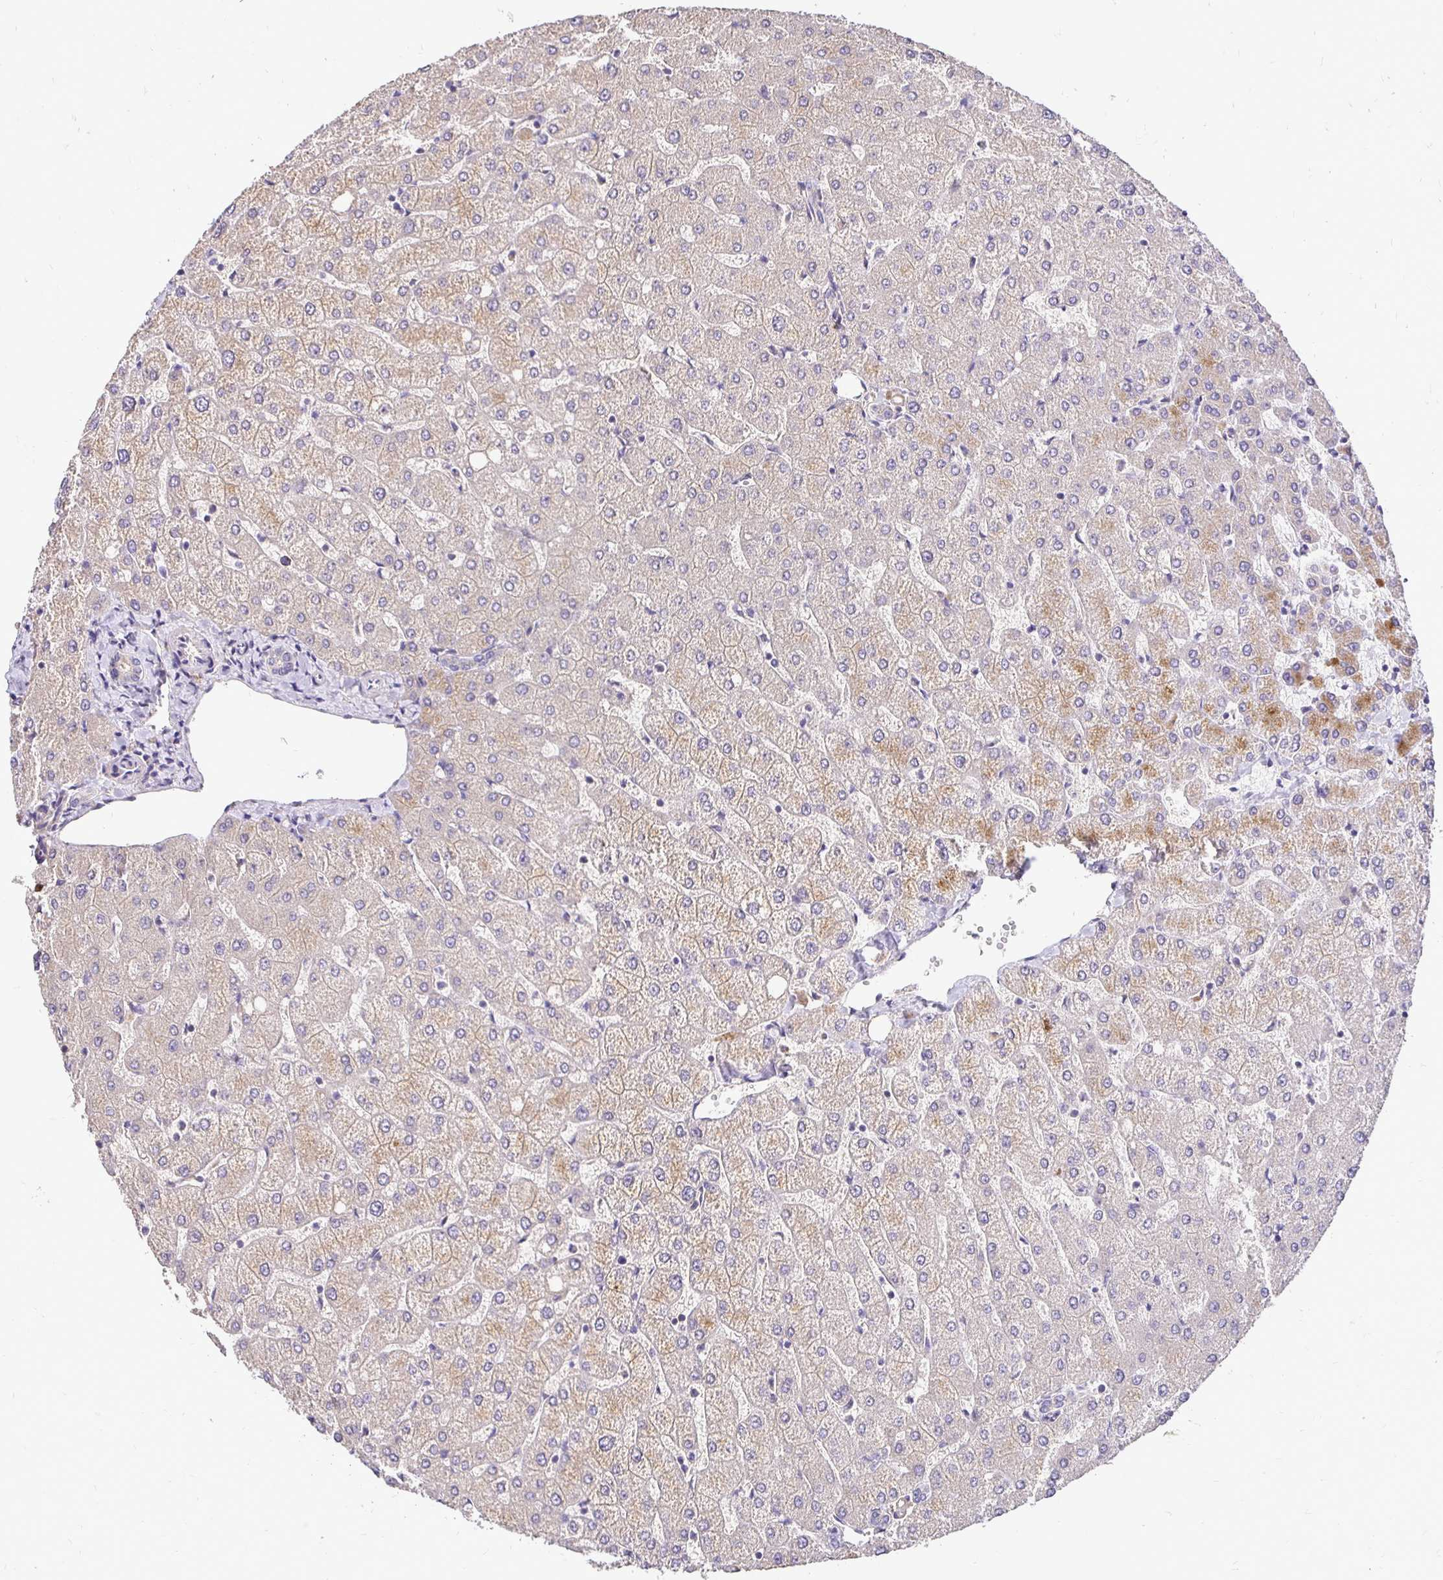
{"staining": {"intensity": "negative", "quantity": "none", "location": "none"}, "tissue": "liver", "cell_type": "Cholangiocytes", "image_type": "normal", "snomed": [{"axis": "morphology", "description": "Normal tissue, NOS"}, {"axis": "topography", "description": "Liver"}], "caption": "Immunohistochemistry image of benign liver: liver stained with DAB reveals no significant protein expression in cholangiocytes. (DAB immunohistochemistry (IHC) visualized using brightfield microscopy, high magnification).", "gene": "SLC9A1", "patient": {"sex": "female", "age": 54}}